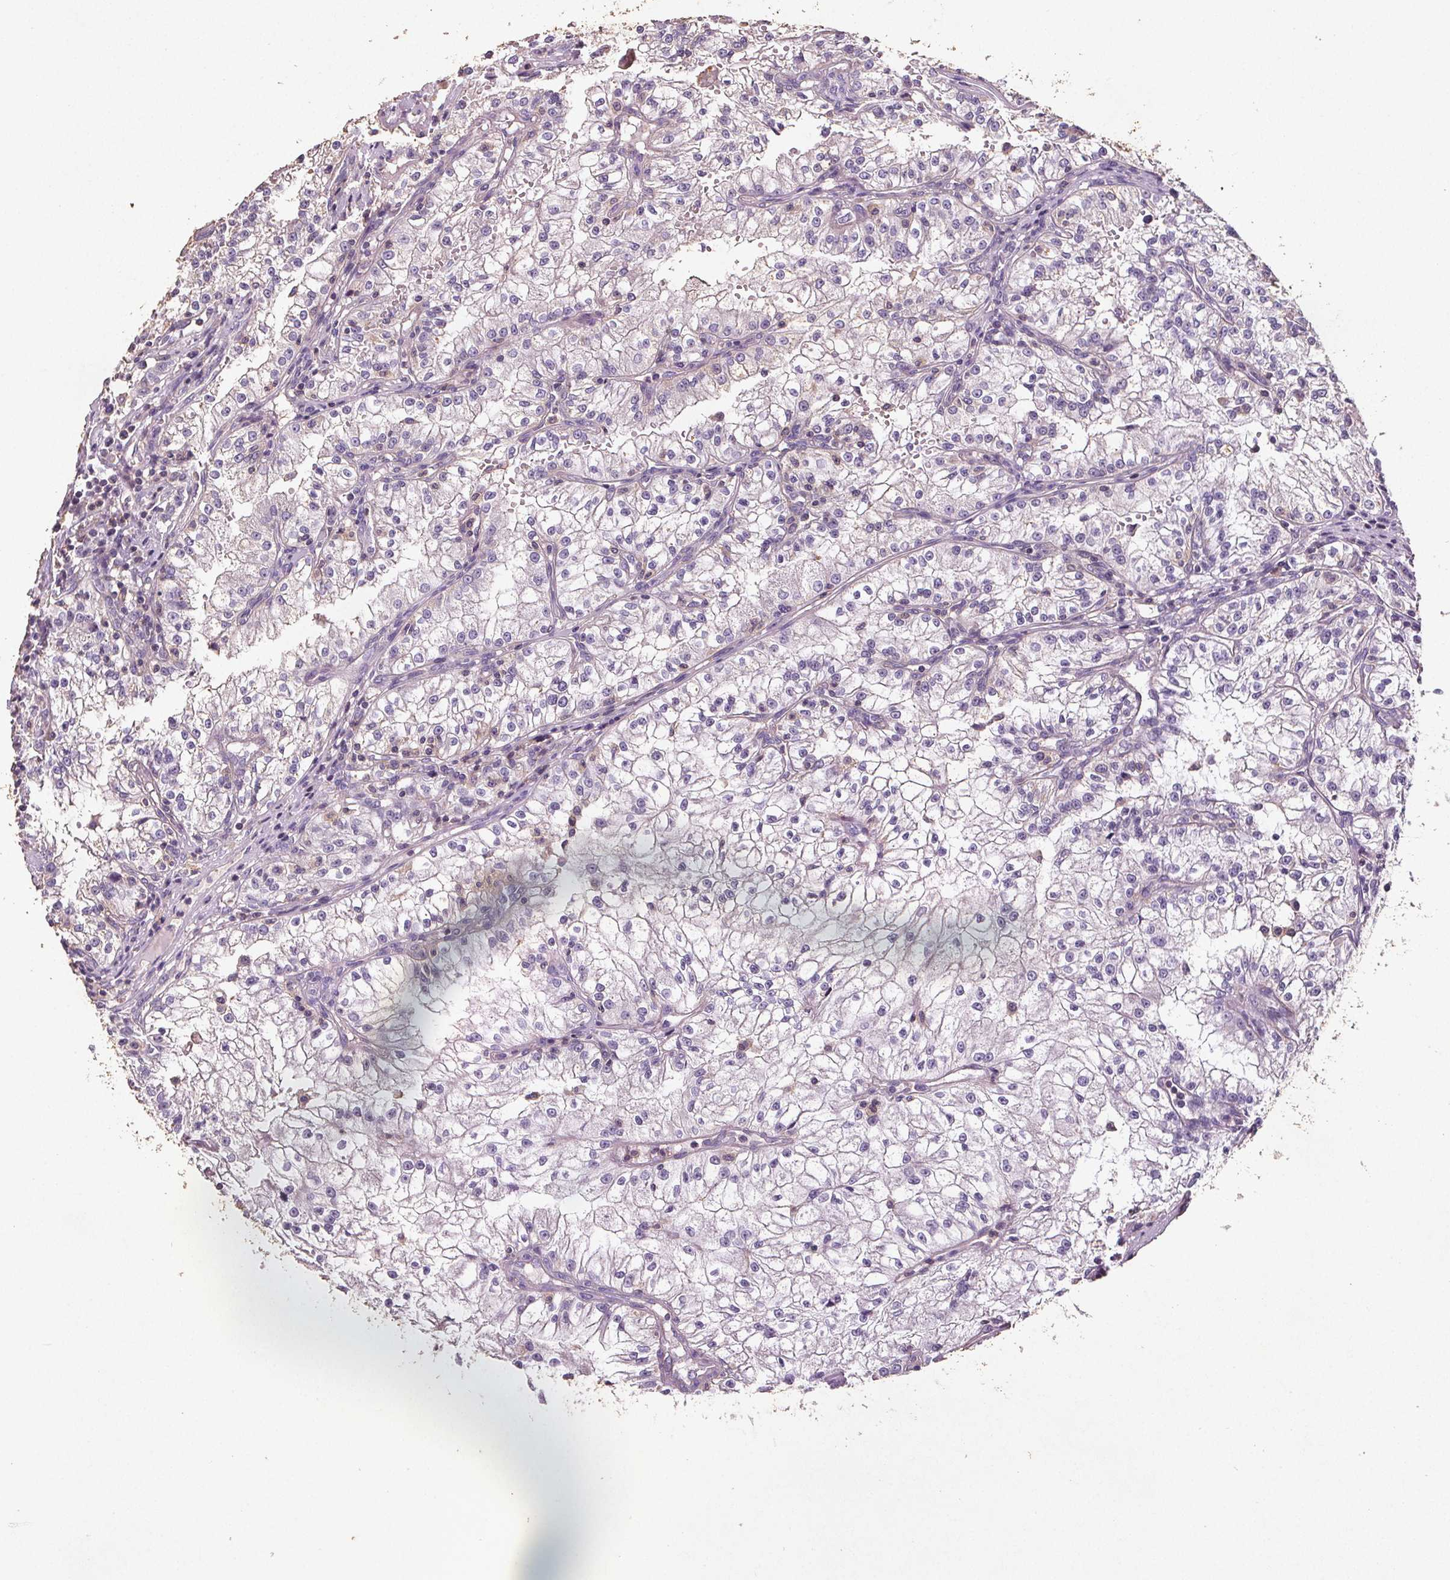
{"staining": {"intensity": "negative", "quantity": "none", "location": "none"}, "tissue": "renal cancer", "cell_type": "Tumor cells", "image_type": "cancer", "snomed": [{"axis": "morphology", "description": "Adenocarcinoma, NOS"}, {"axis": "topography", "description": "Kidney"}], "caption": "The image exhibits no significant staining in tumor cells of renal cancer.", "gene": "C19orf84", "patient": {"sex": "male", "age": 36}}